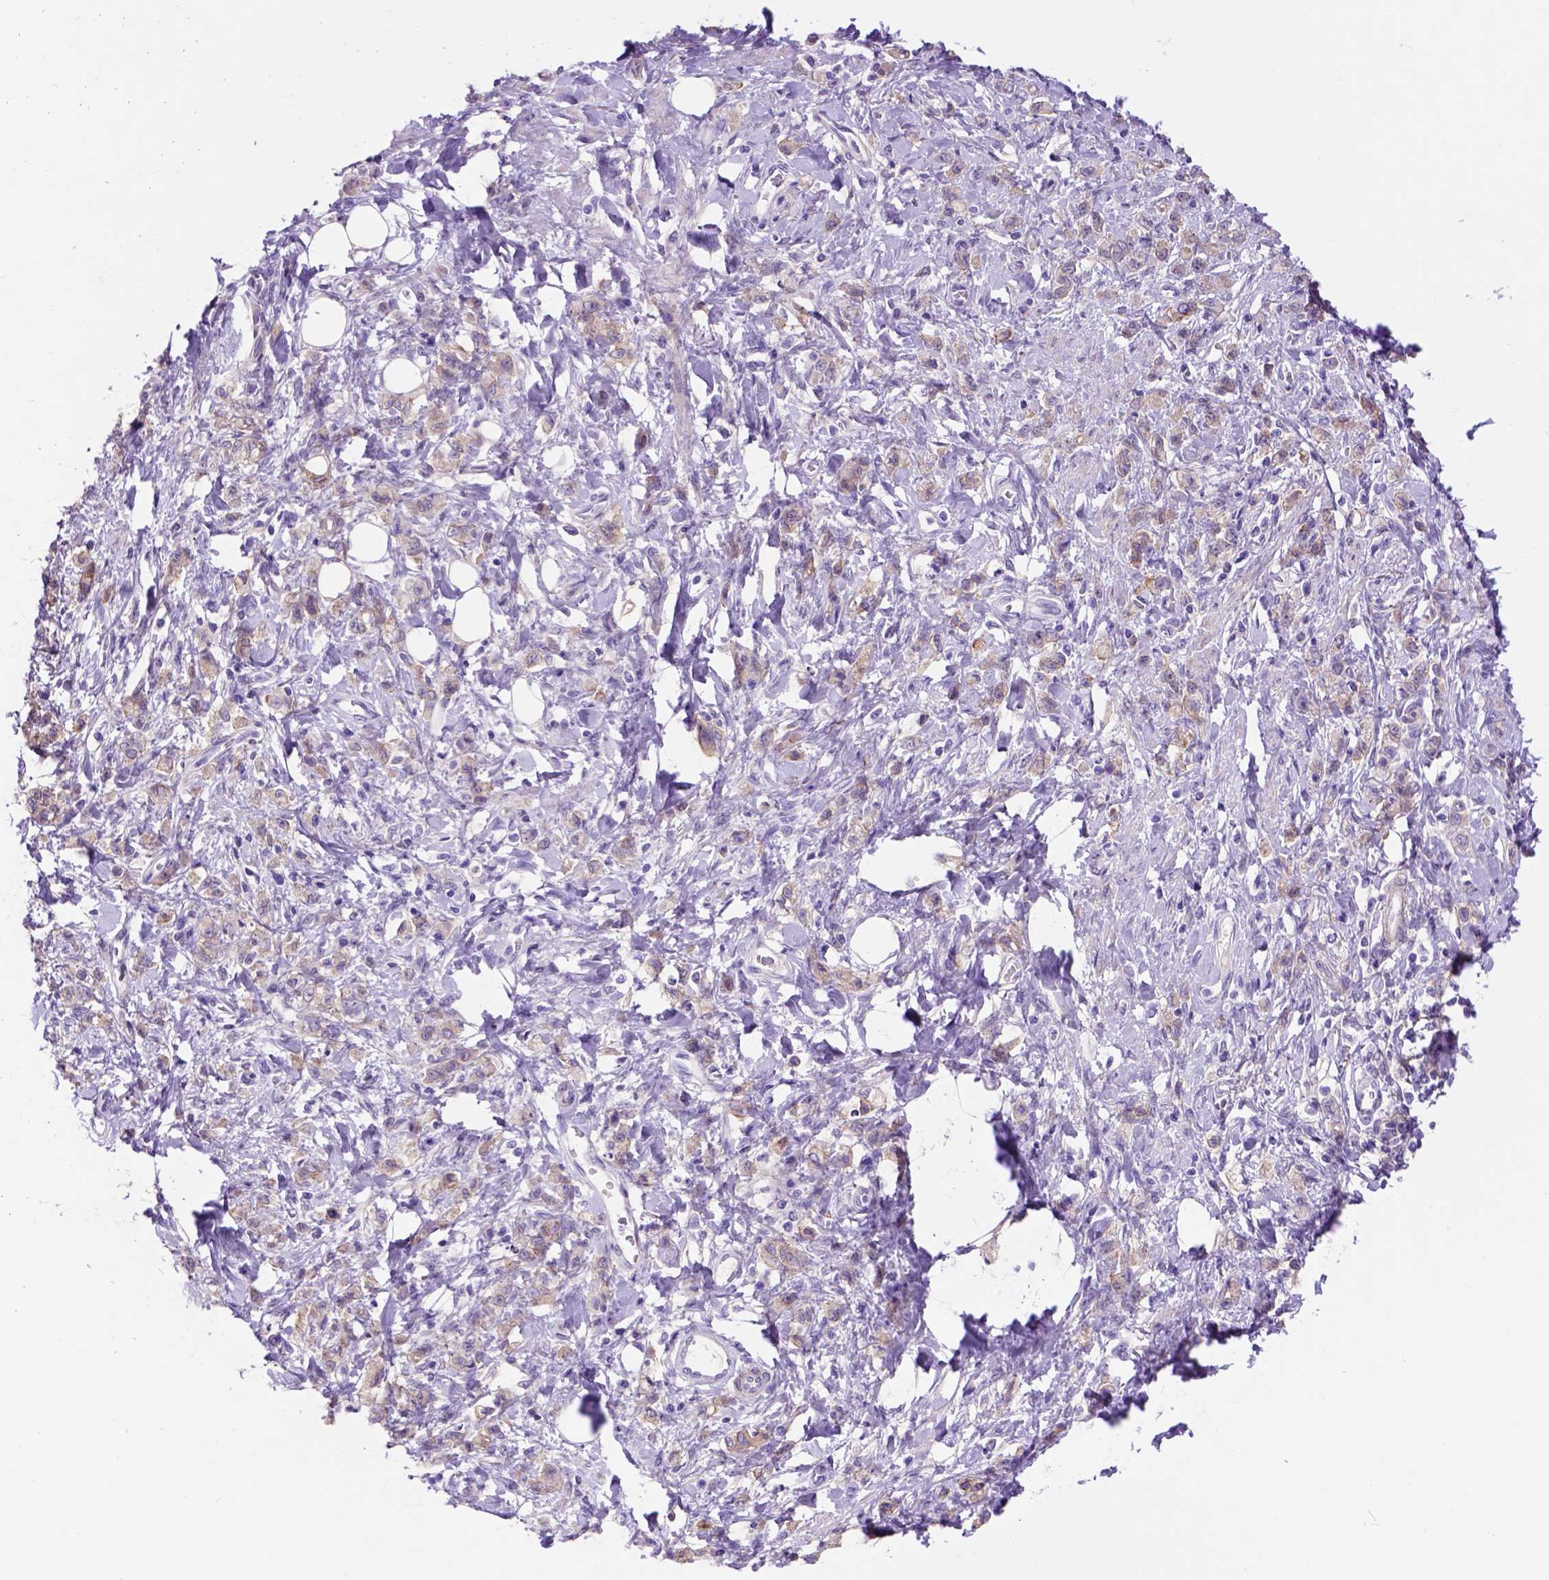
{"staining": {"intensity": "weak", "quantity": ">75%", "location": "cytoplasmic/membranous"}, "tissue": "stomach cancer", "cell_type": "Tumor cells", "image_type": "cancer", "snomed": [{"axis": "morphology", "description": "Adenocarcinoma, NOS"}, {"axis": "topography", "description": "Stomach"}], "caption": "Human stomach cancer stained with a protein marker shows weak staining in tumor cells.", "gene": "EGFR", "patient": {"sex": "male", "age": 77}}